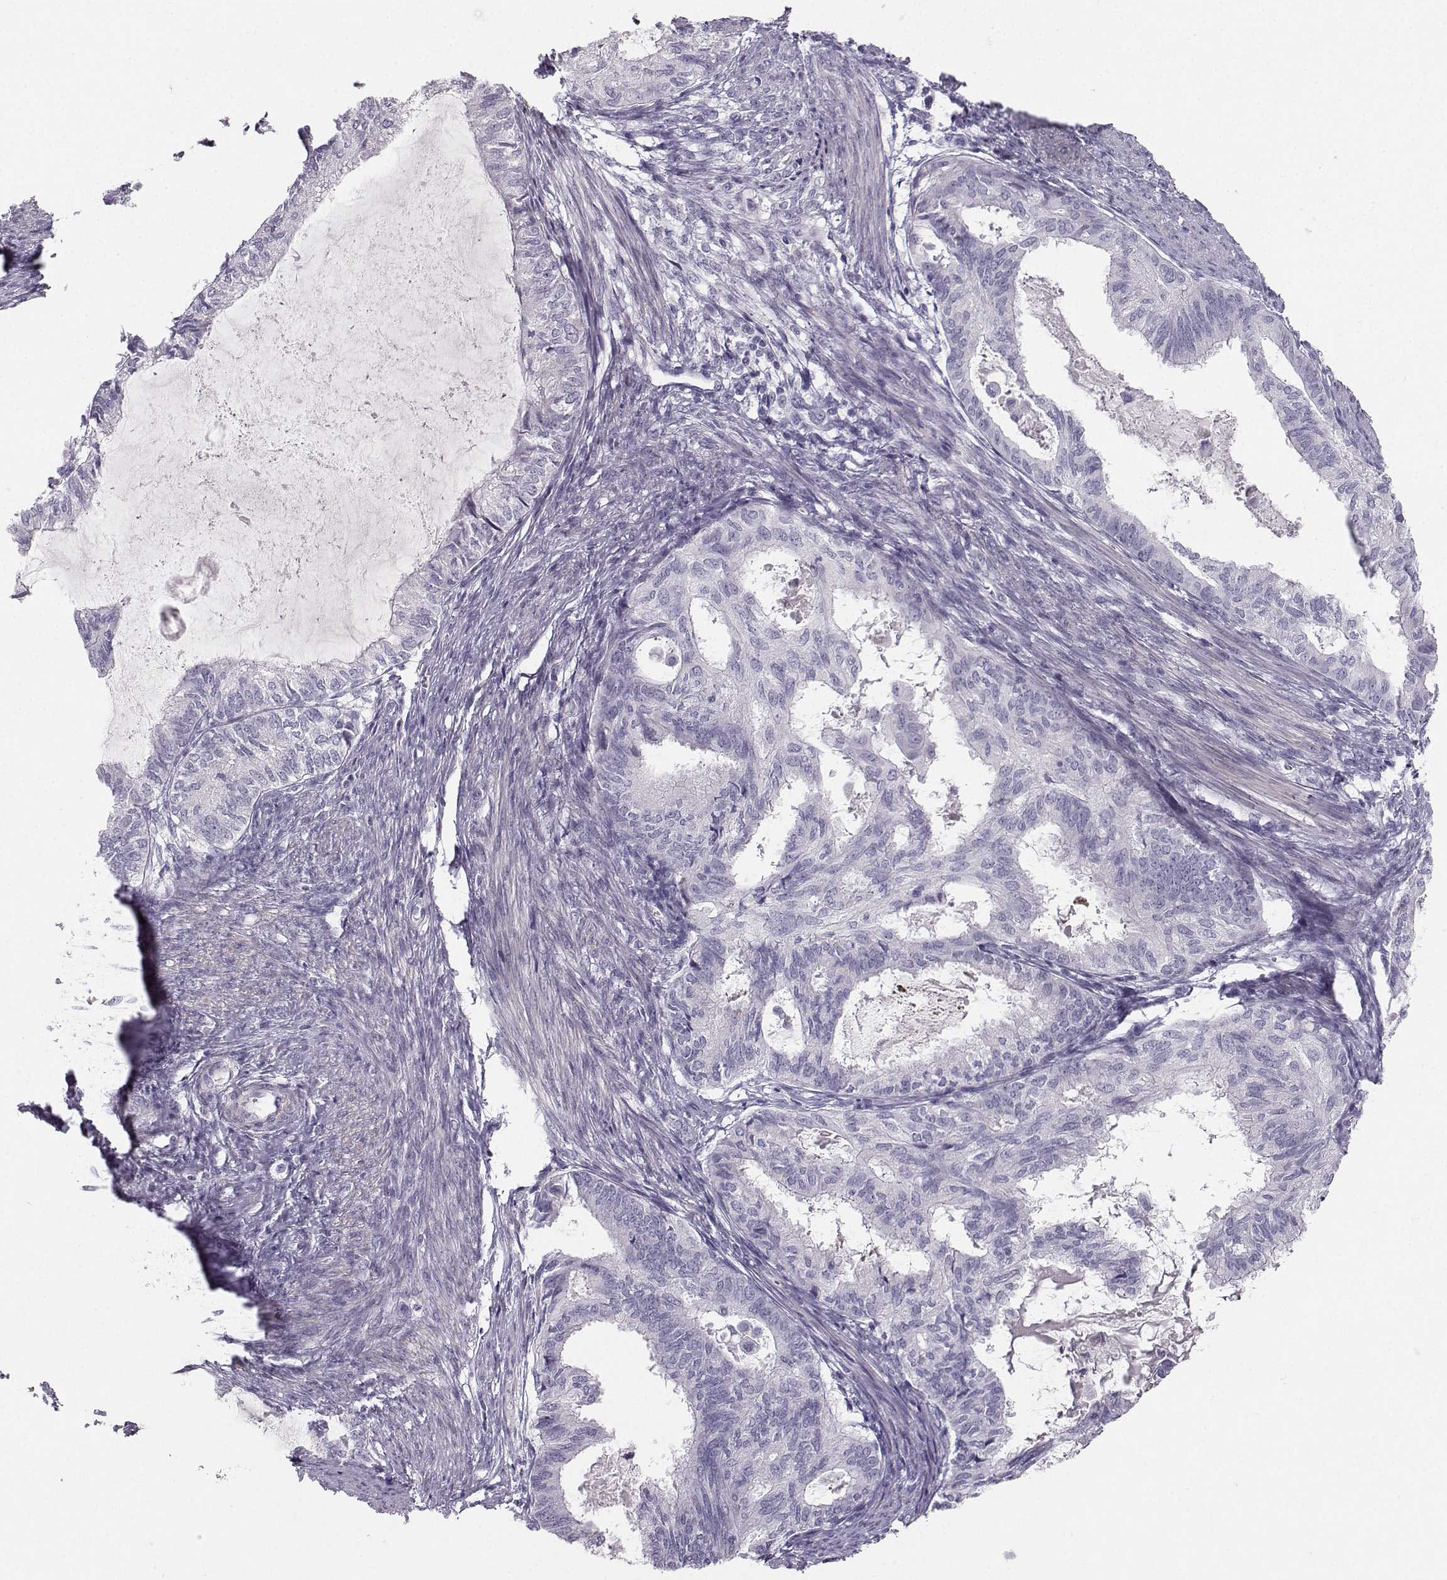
{"staining": {"intensity": "negative", "quantity": "none", "location": "none"}, "tissue": "endometrial cancer", "cell_type": "Tumor cells", "image_type": "cancer", "snomed": [{"axis": "morphology", "description": "Adenocarcinoma, NOS"}, {"axis": "topography", "description": "Endometrium"}], "caption": "The immunohistochemistry (IHC) micrograph has no significant staining in tumor cells of endometrial adenocarcinoma tissue.", "gene": "CASR", "patient": {"sex": "female", "age": 86}}